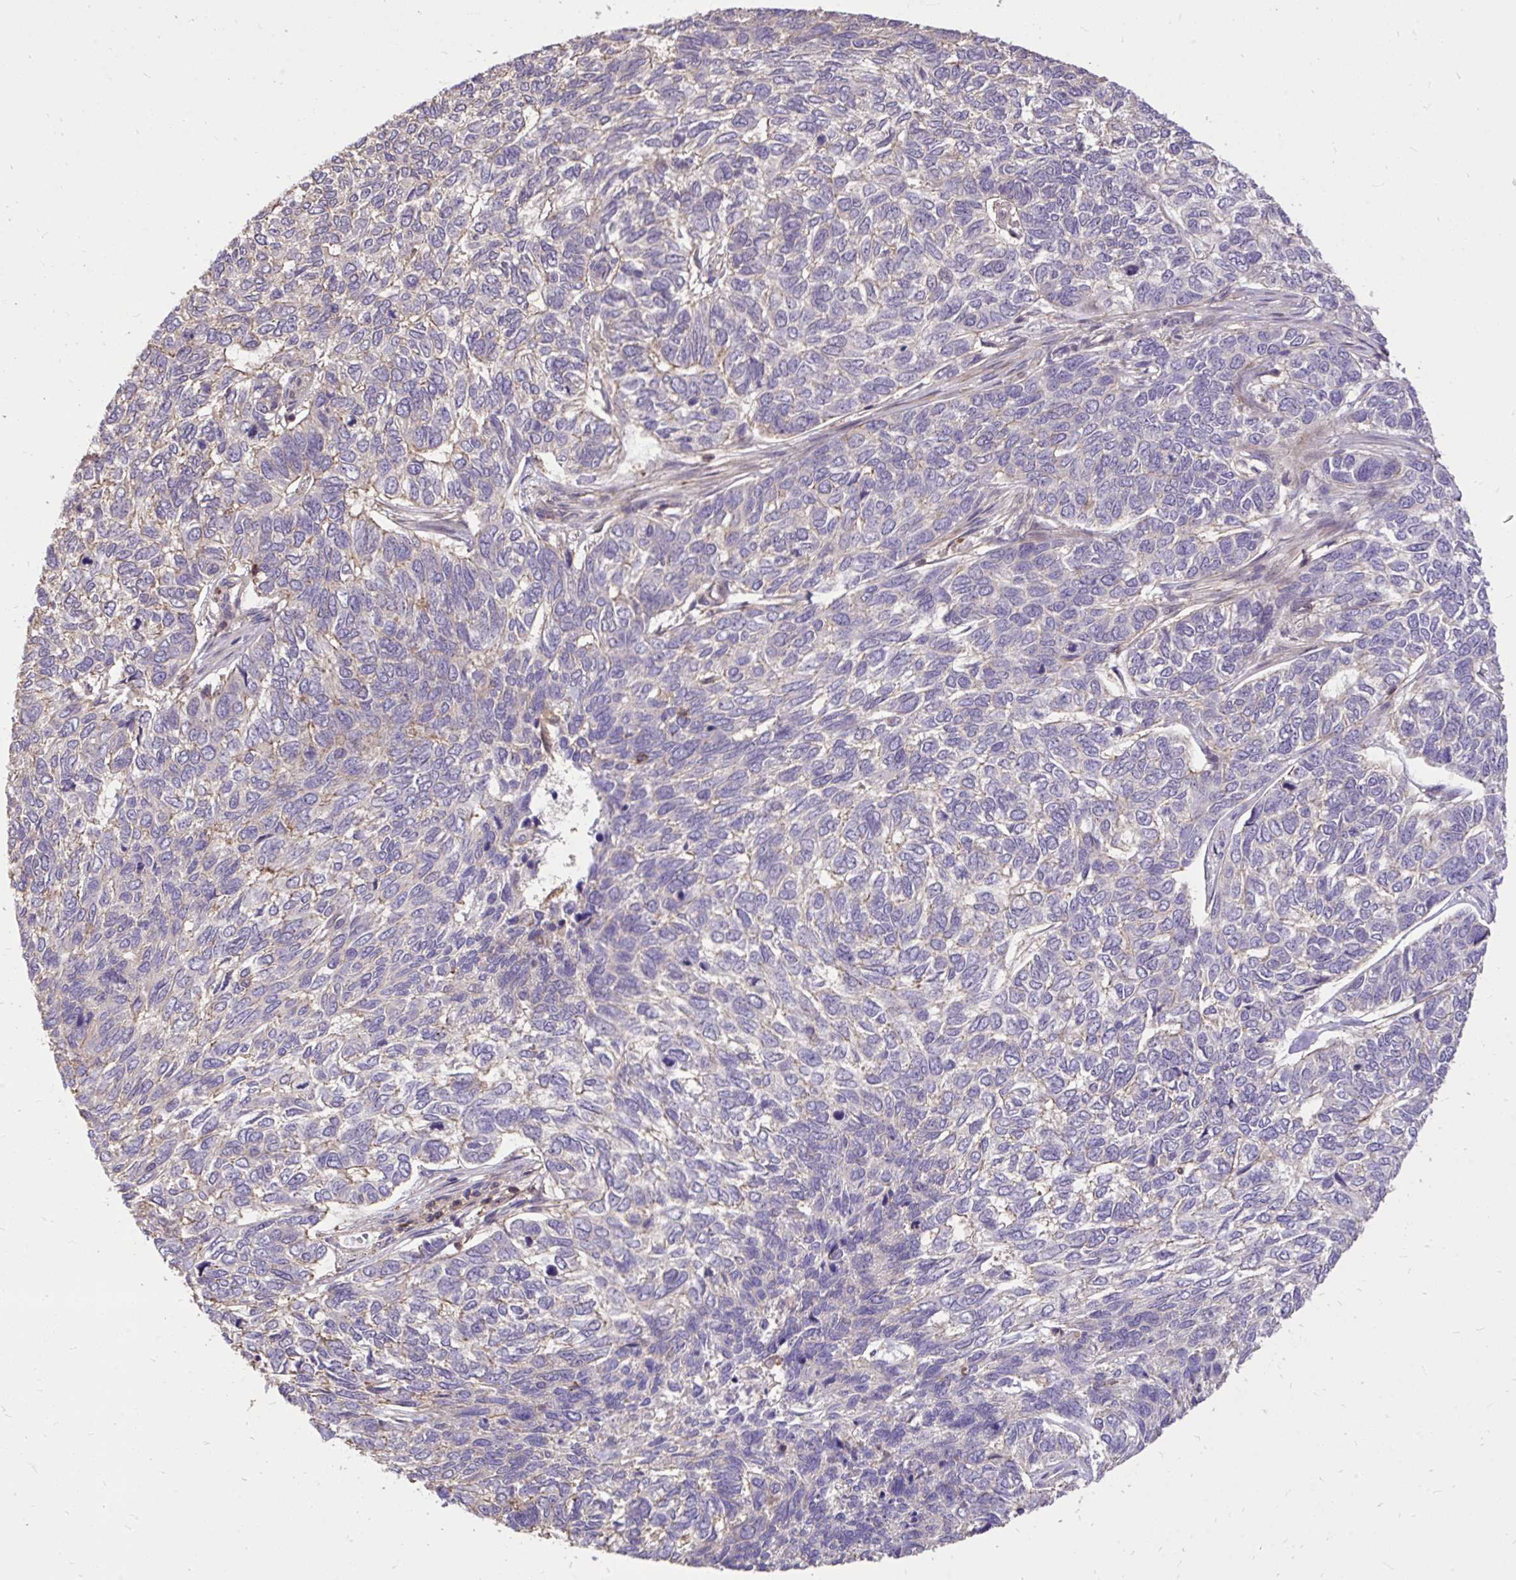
{"staining": {"intensity": "weak", "quantity": "<25%", "location": "cytoplasmic/membranous"}, "tissue": "skin cancer", "cell_type": "Tumor cells", "image_type": "cancer", "snomed": [{"axis": "morphology", "description": "Basal cell carcinoma"}, {"axis": "topography", "description": "Skin"}], "caption": "The immunohistochemistry (IHC) micrograph has no significant expression in tumor cells of basal cell carcinoma (skin) tissue.", "gene": "IGFL2", "patient": {"sex": "female", "age": 65}}